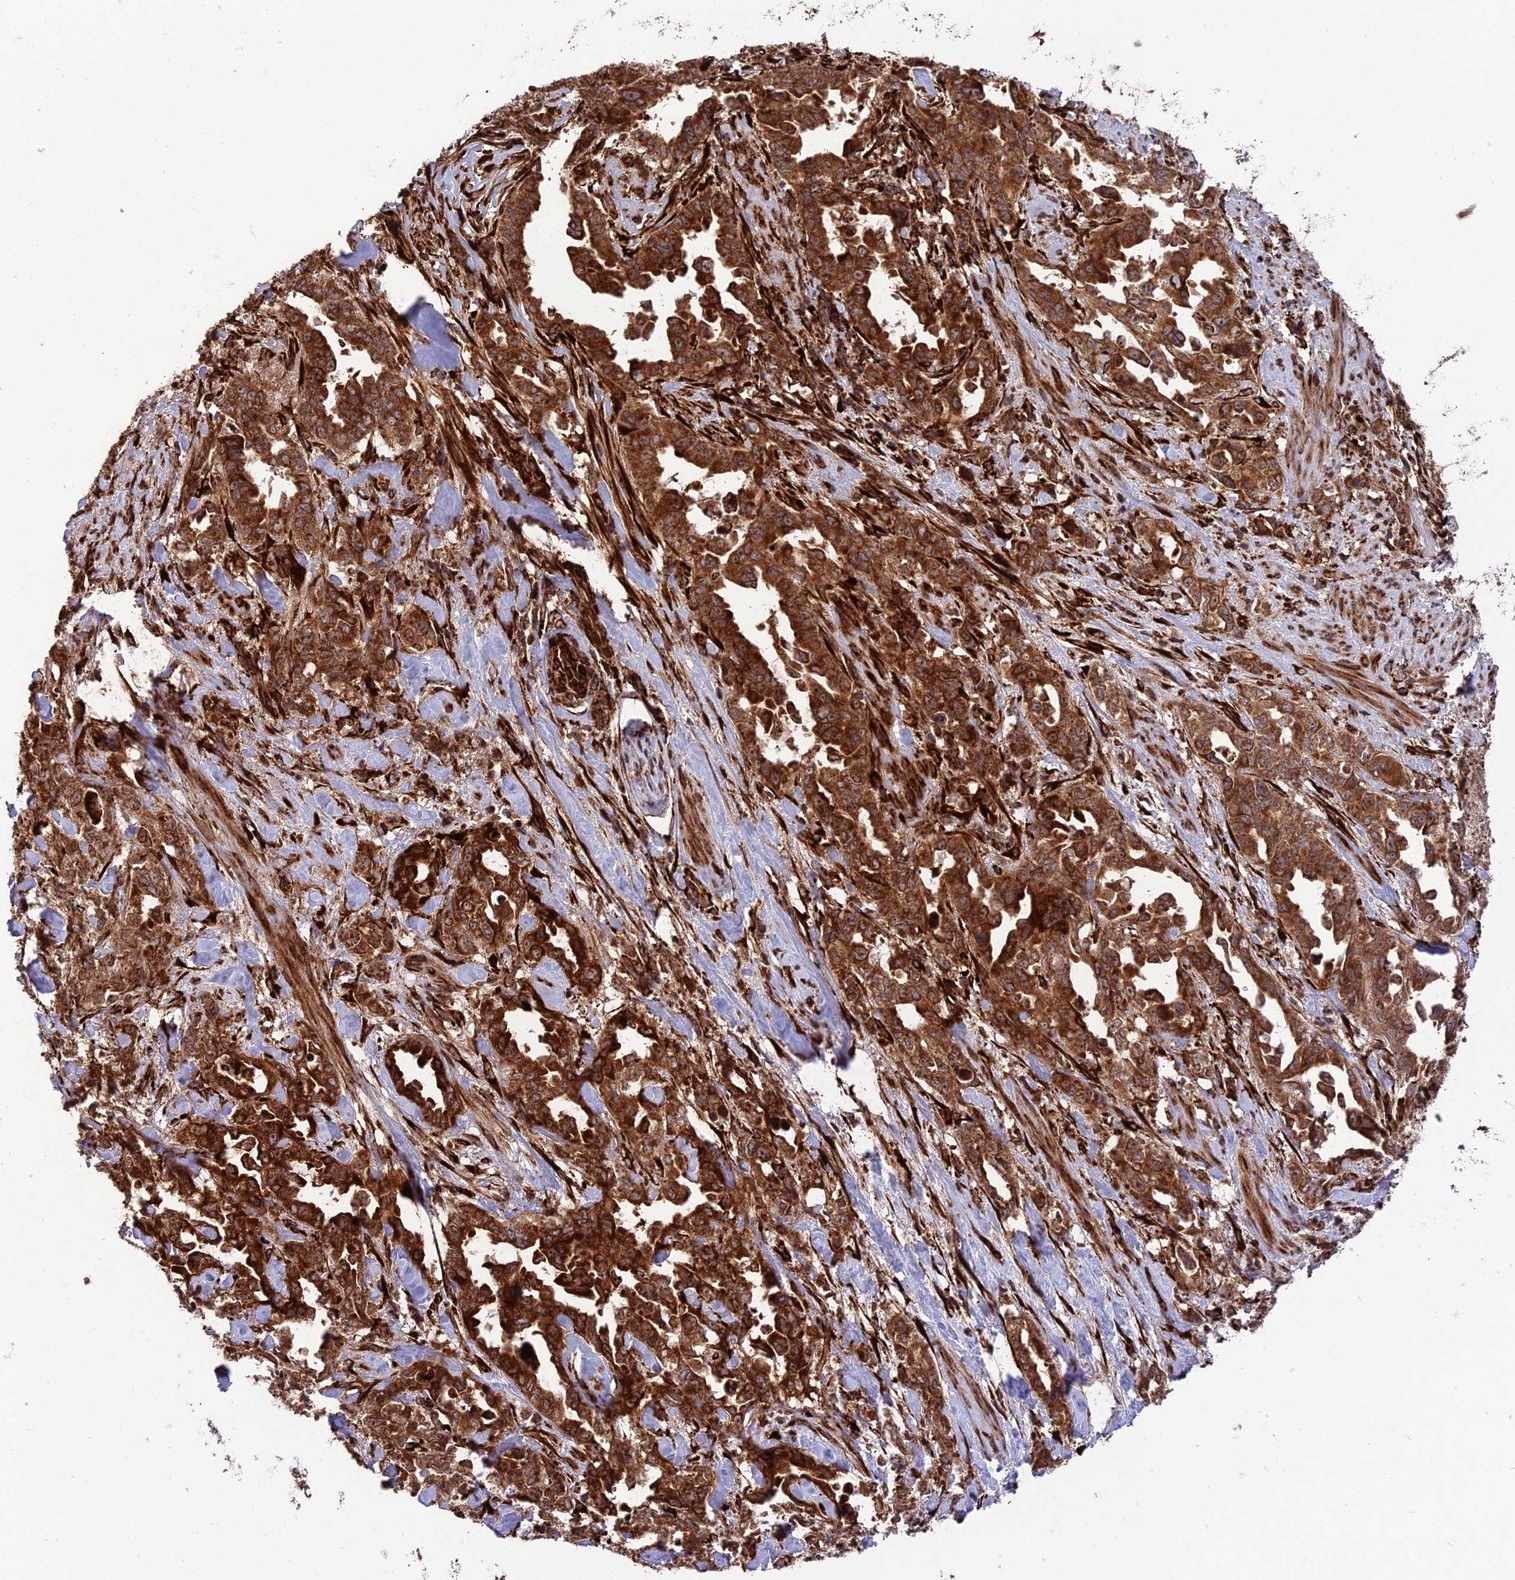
{"staining": {"intensity": "strong", "quantity": ">75%", "location": "cytoplasmic/membranous"}, "tissue": "endometrial cancer", "cell_type": "Tumor cells", "image_type": "cancer", "snomed": [{"axis": "morphology", "description": "Adenocarcinoma, NOS"}, {"axis": "topography", "description": "Endometrium"}], "caption": "Endometrial adenocarcinoma tissue demonstrates strong cytoplasmic/membranous expression in about >75% of tumor cells, visualized by immunohistochemistry.", "gene": "CRTAP", "patient": {"sex": "female", "age": 65}}